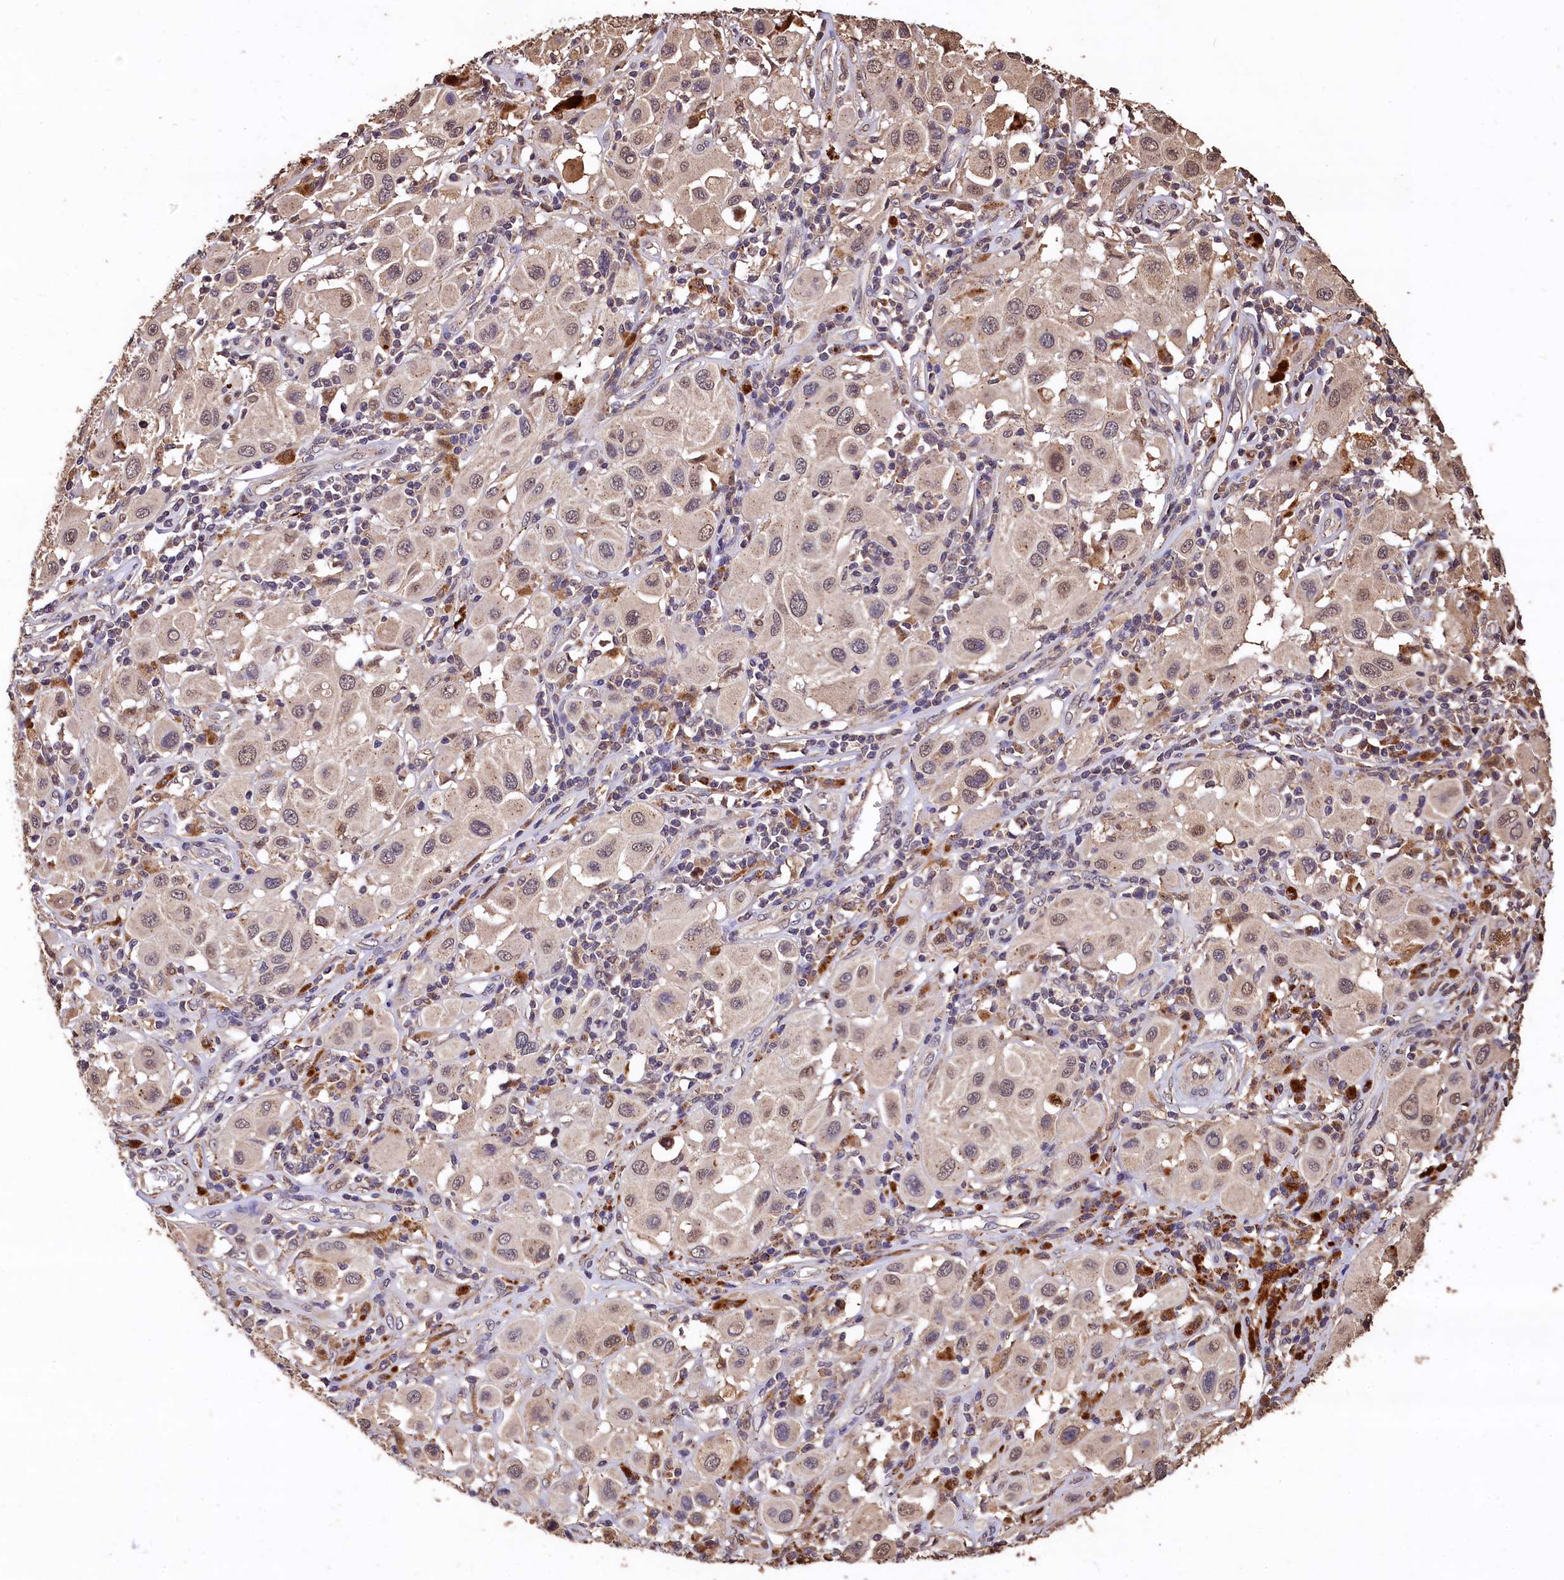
{"staining": {"intensity": "weak", "quantity": "25%-75%", "location": "cytoplasmic/membranous,nuclear"}, "tissue": "melanoma", "cell_type": "Tumor cells", "image_type": "cancer", "snomed": [{"axis": "morphology", "description": "Malignant melanoma, Metastatic site"}, {"axis": "topography", "description": "Skin"}], "caption": "IHC of melanoma demonstrates low levels of weak cytoplasmic/membranous and nuclear expression in approximately 25%-75% of tumor cells.", "gene": "LSM4", "patient": {"sex": "male", "age": 41}}